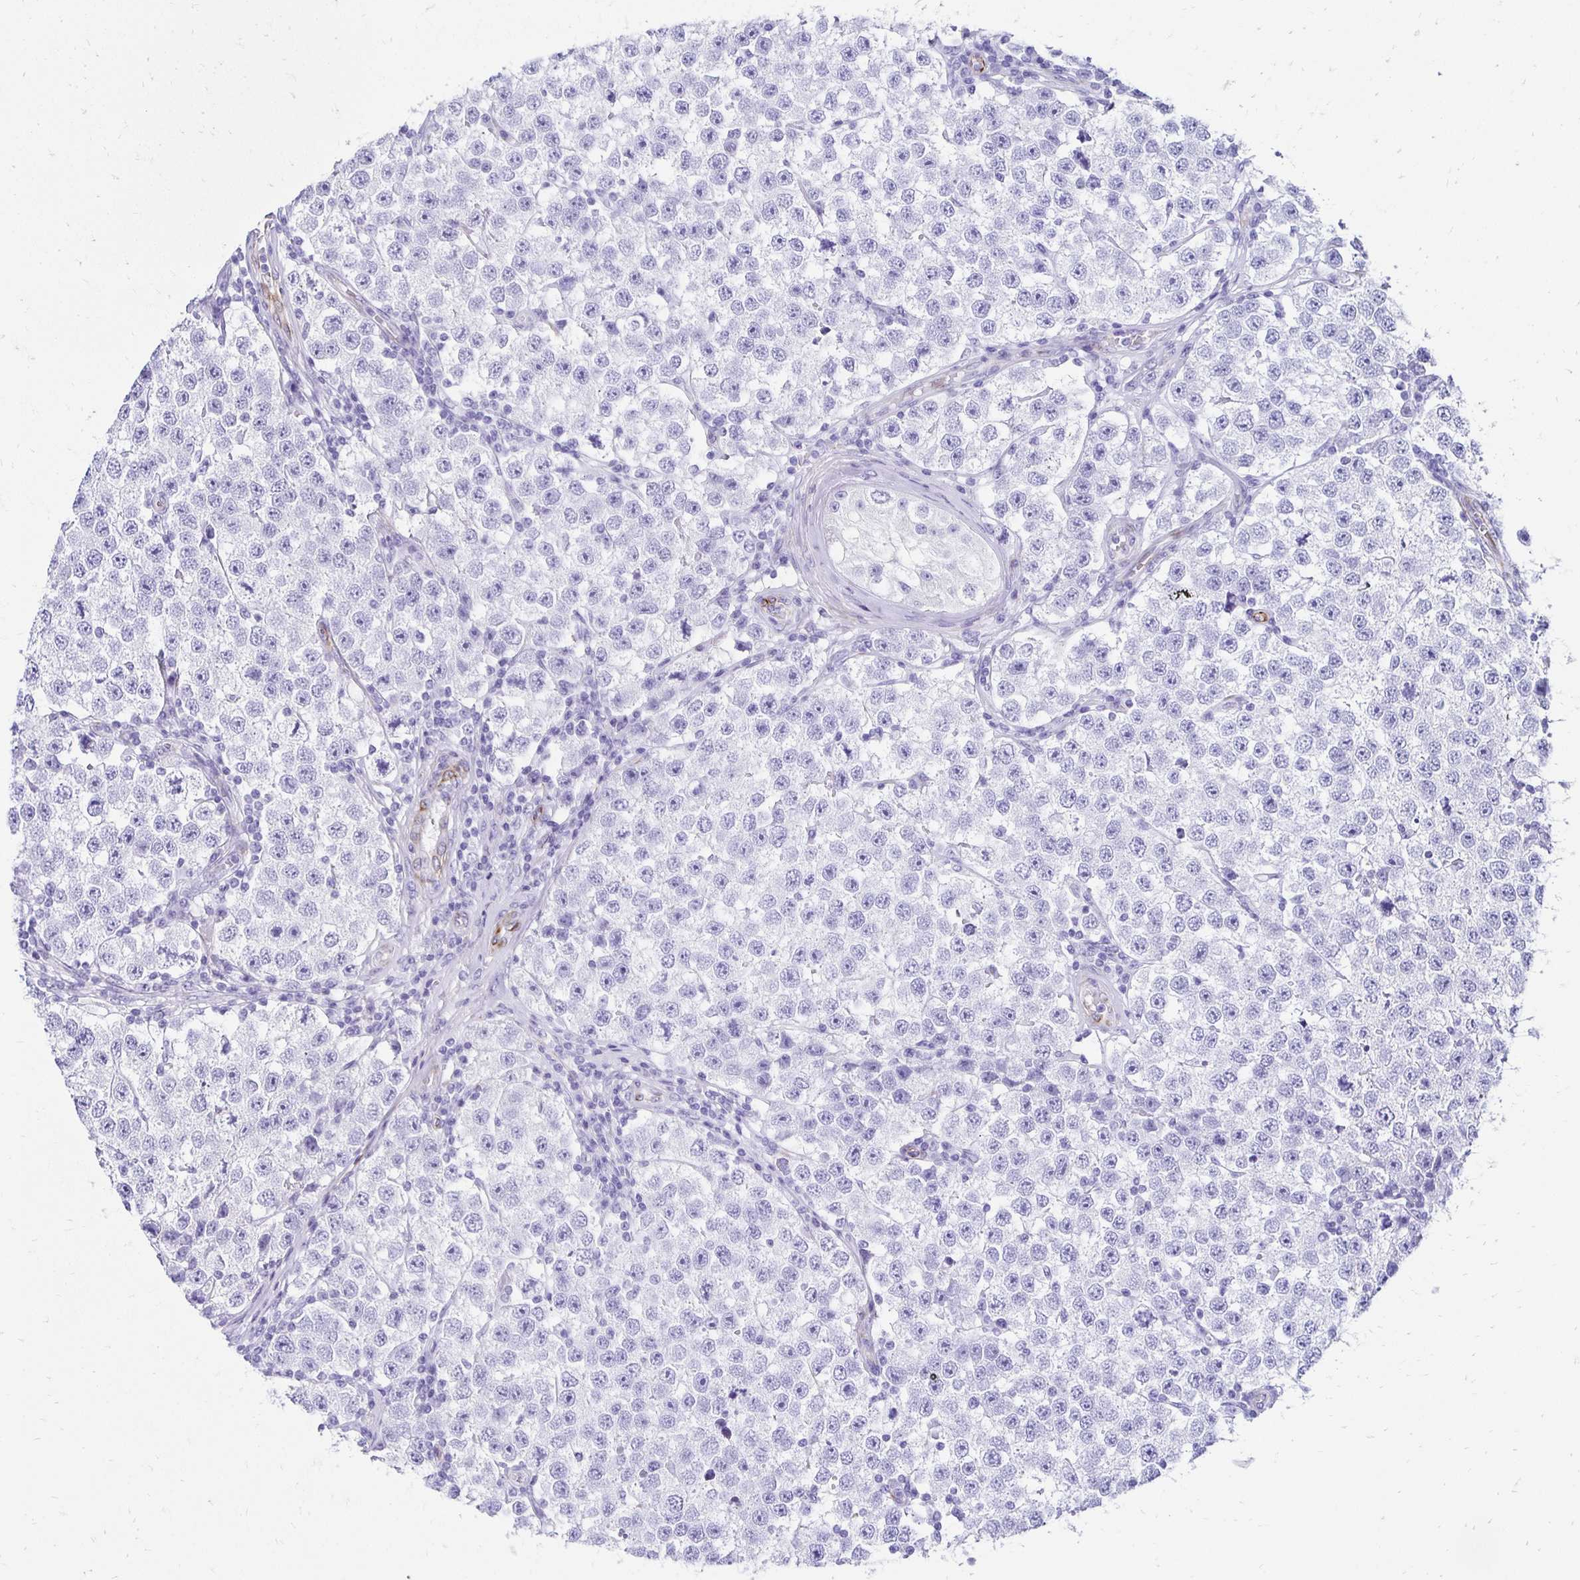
{"staining": {"intensity": "negative", "quantity": "none", "location": "none"}, "tissue": "testis cancer", "cell_type": "Tumor cells", "image_type": "cancer", "snomed": [{"axis": "morphology", "description": "Seminoma, NOS"}, {"axis": "topography", "description": "Testis"}], "caption": "Immunohistochemistry (IHC) photomicrograph of neoplastic tissue: human testis cancer (seminoma) stained with DAB (3,3'-diaminobenzidine) displays no significant protein positivity in tumor cells.", "gene": "TMEM54", "patient": {"sex": "male", "age": 34}}